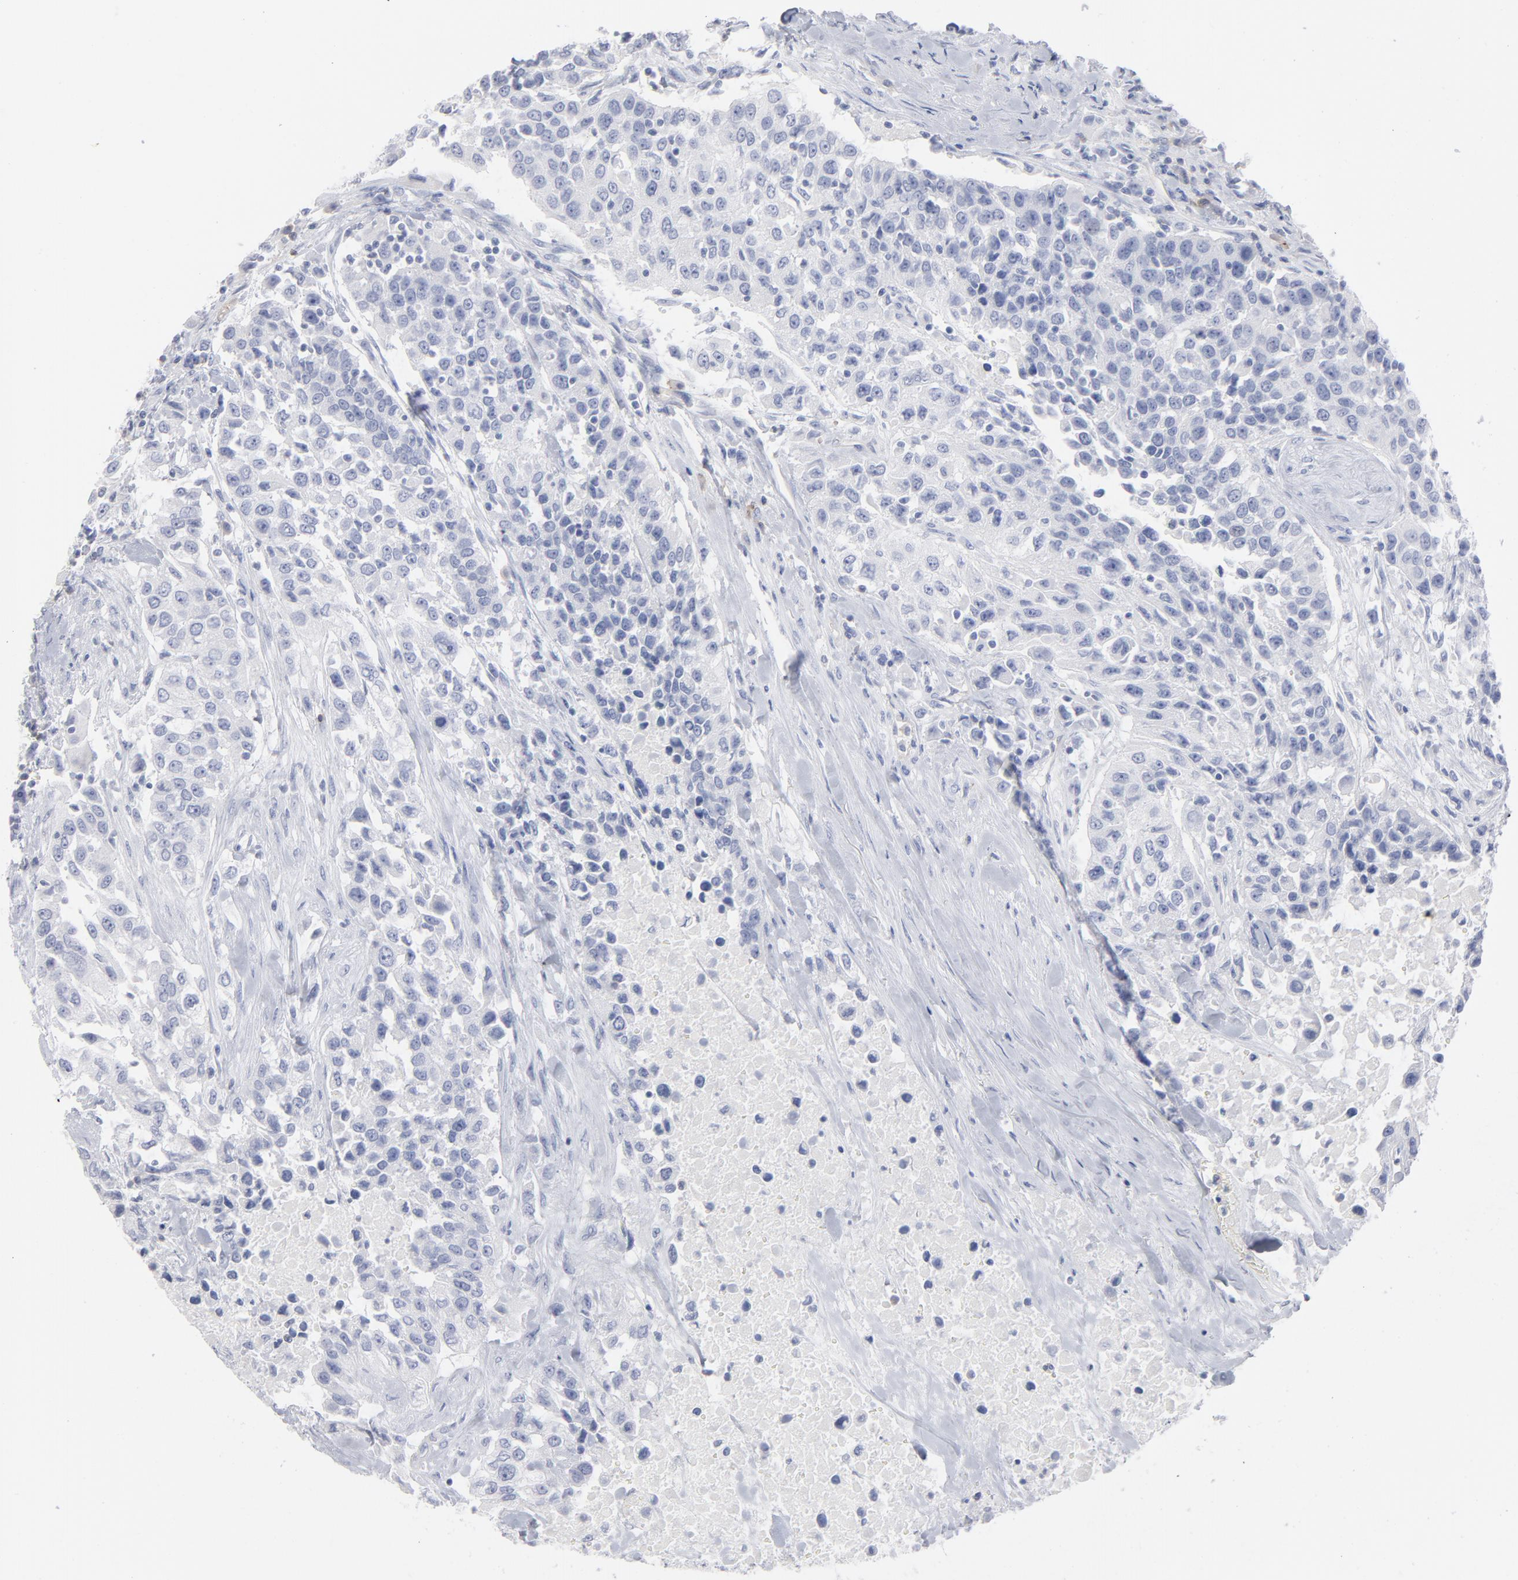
{"staining": {"intensity": "negative", "quantity": "none", "location": "none"}, "tissue": "urothelial cancer", "cell_type": "Tumor cells", "image_type": "cancer", "snomed": [{"axis": "morphology", "description": "Urothelial carcinoma, High grade"}, {"axis": "topography", "description": "Urinary bladder"}], "caption": "A photomicrograph of urothelial cancer stained for a protein demonstrates no brown staining in tumor cells.", "gene": "P2RY8", "patient": {"sex": "female", "age": 80}}